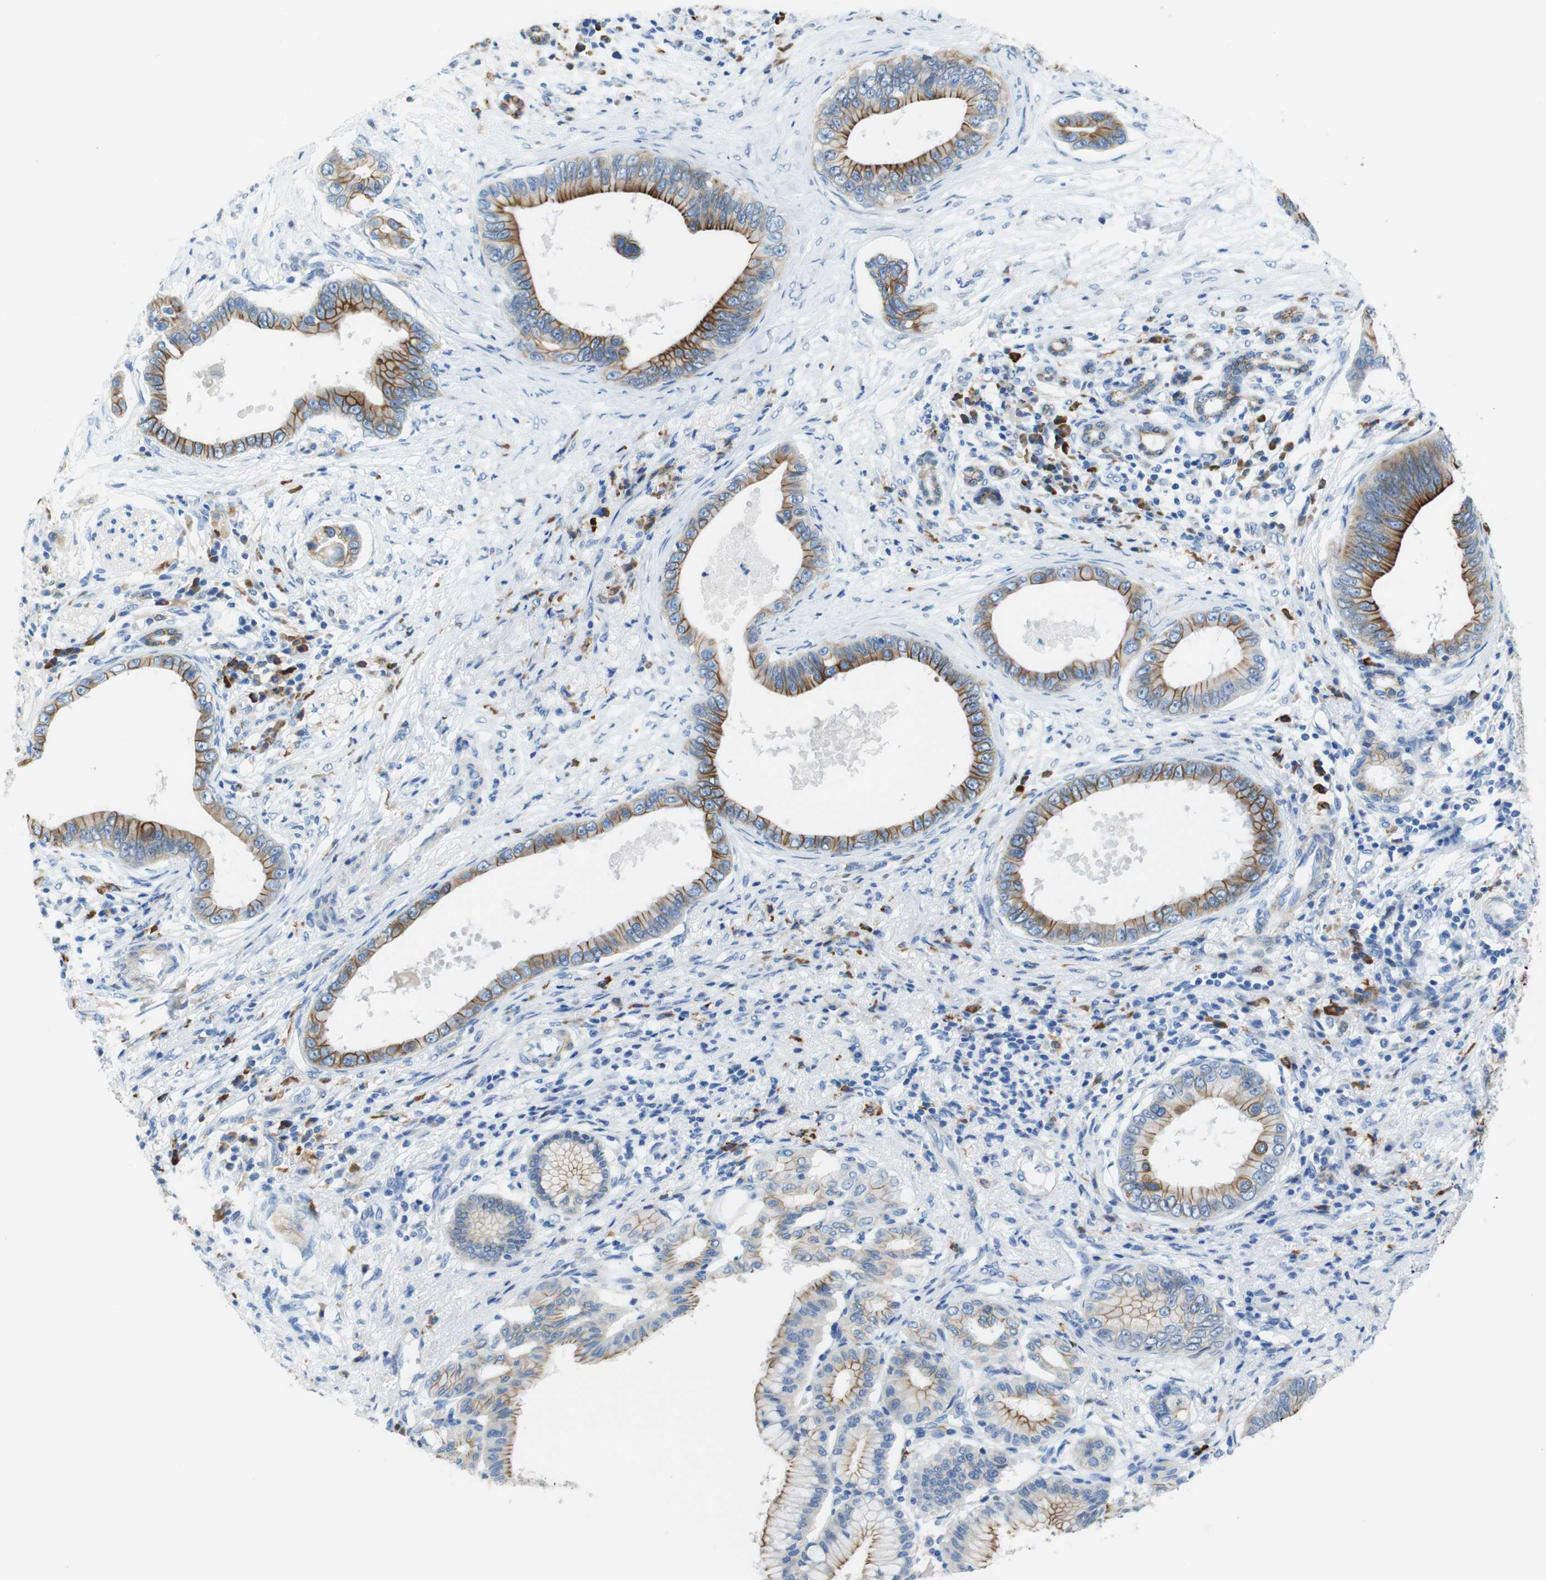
{"staining": {"intensity": "moderate", "quantity": ">75%", "location": "cytoplasmic/membranous"}, "tissue": "pancreatic cancer", "cell_type": "Tumor cells", "image_type": "cancer", "snomed": [{"axis": "morphology", "description": "Adenocarcinoma, NOS"}, {"axis": "topography", "description": "Pancreas"}], "caption": "High-power microscopy captured an IHC photomicrograph of pancreatic cancer (adenocarcinoma), revealing moderate cytoplasmic/membranous positivity in about >75% of tumor cells.", "gene": "CLMN", "patient": {"sex": "male", "age": 77}}